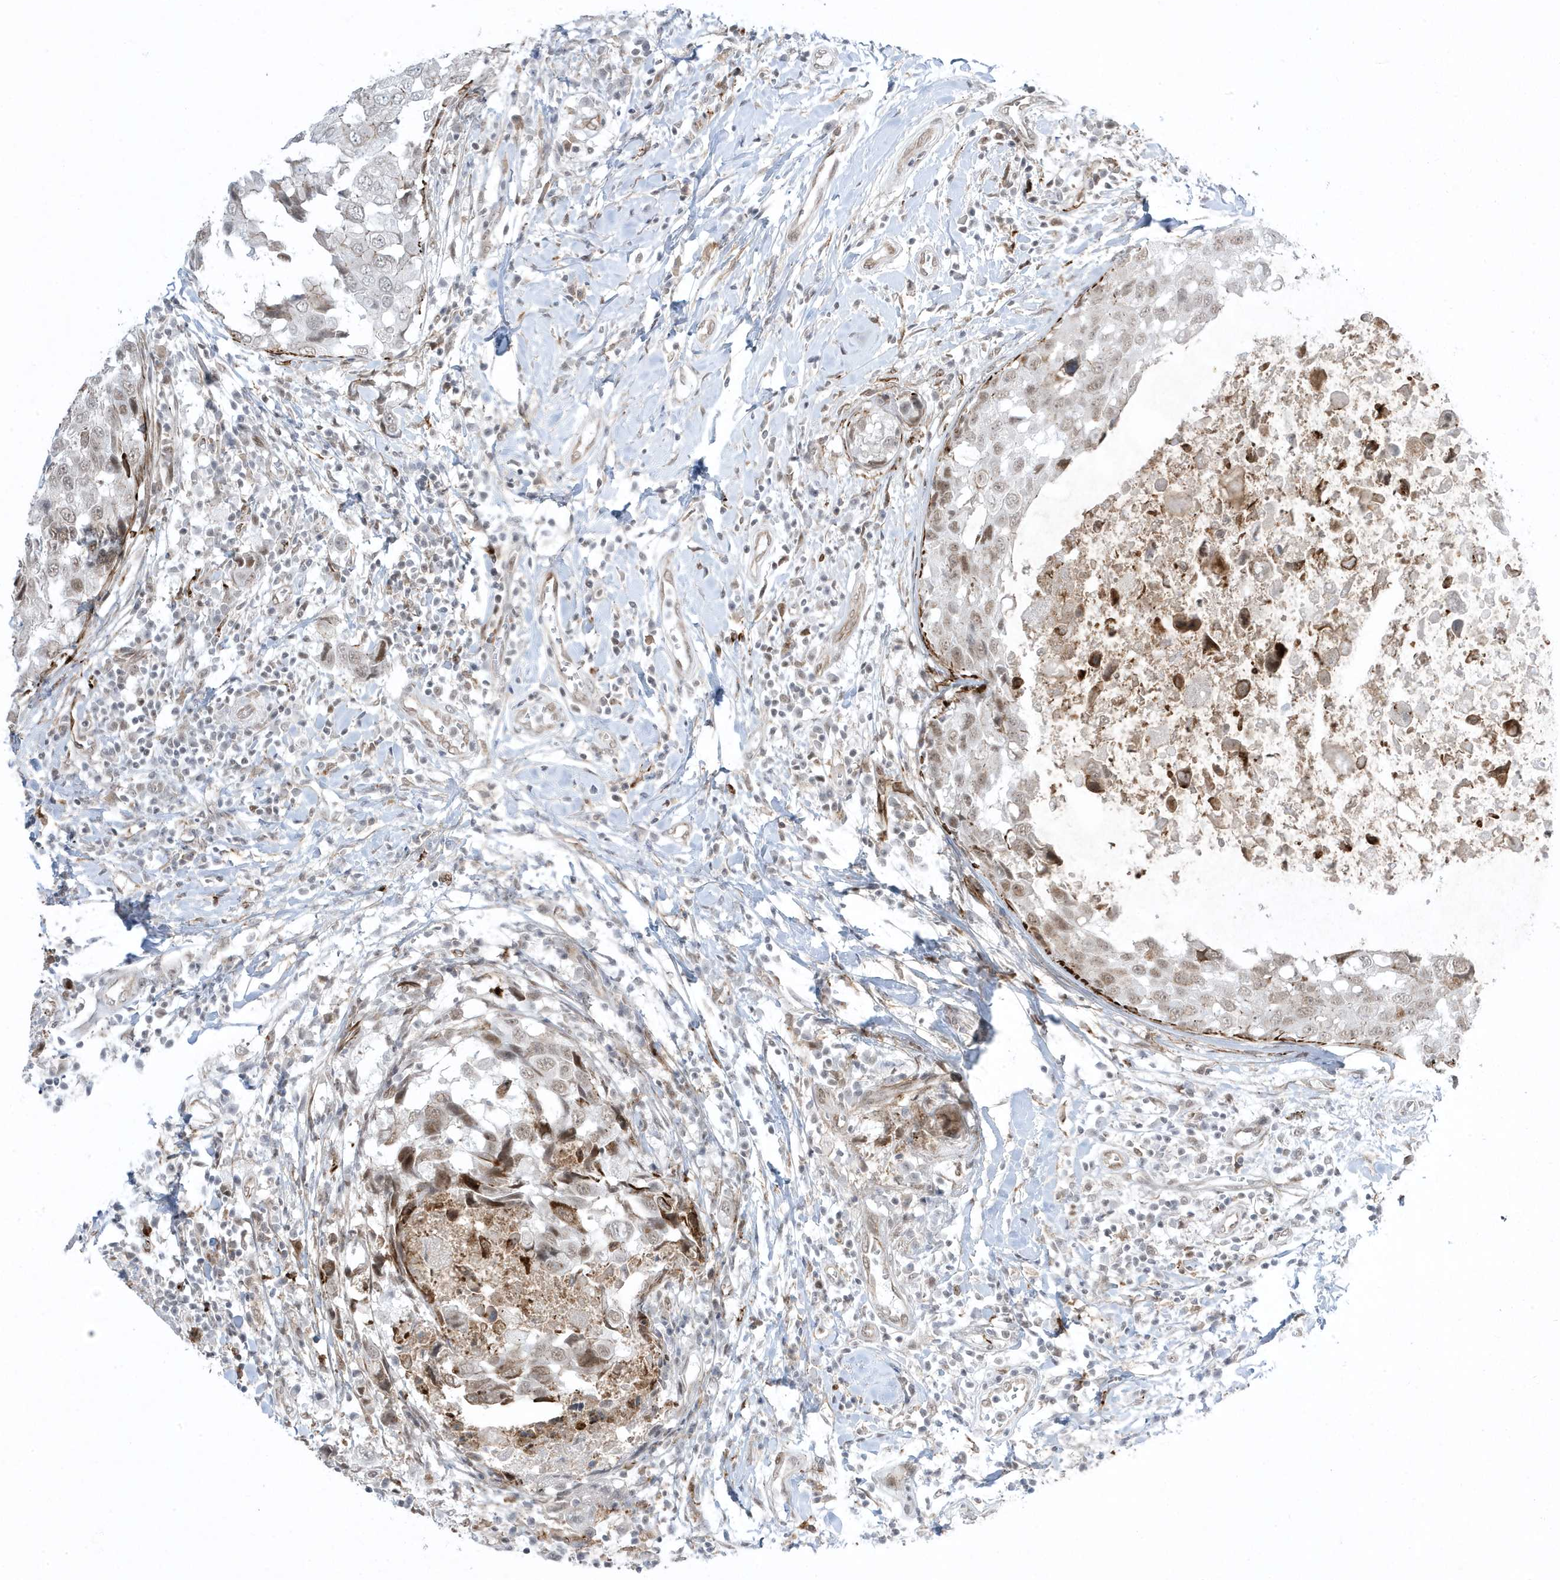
{"staining": {"intensity": "weak", "quantity": ">75%", "location": "nuclear"}, "tissue": "breast cancer", "cell_type": "Tumor cells", "image_type": "cancer", "snomed": [{"axis": "morphology", "description": "Duct carcinoma"}, {"axis": "topography", "description": "Breast"}], "caption": "A high-resolution image shows immunohistochemistry (IHC) staining of breast cancer (invasive ductal carcinoma), which exhibits weak nuclear staining in about >75% of tumor cells. The protein is shown in brown color, while the nuclei are stained blue.", "gene": "ADAMTSL3", "patient": {"sex": "female", "age": 27}}